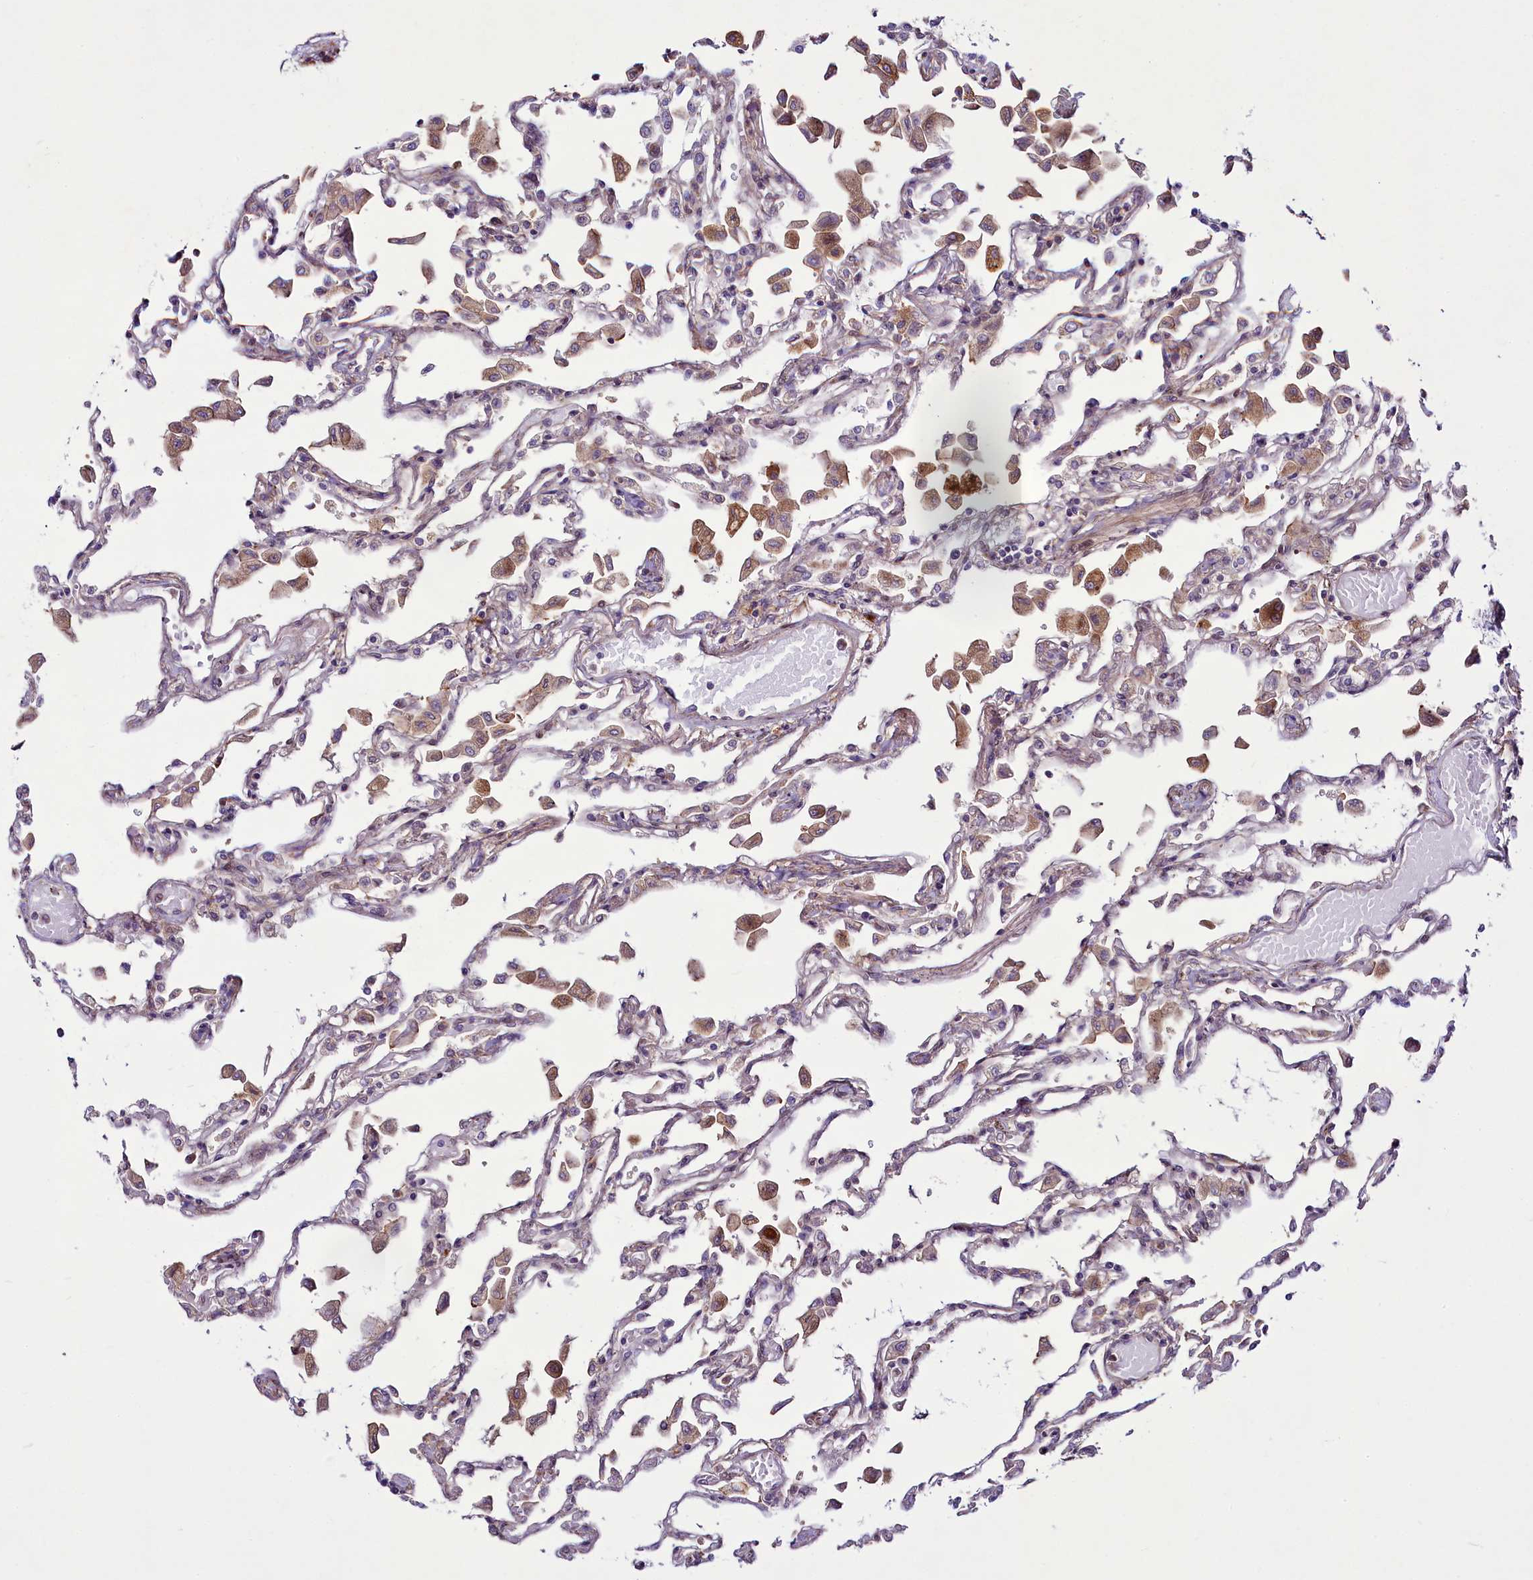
{"staining": {"intensity": "negative", "quantity": "none", "location": "none"}, "tissue": "lung", "cell_type": "Alveolar cells", "image_type": "normal", "snomed": [{"axis": "morphology", "description": "Normal tissue, NOS"}, {"axis": "topography", "description": "Bronchus"}, {"axis": "topography", "description": "Lung"}], "caption": "Benign lung was stained to show a protein in brown. There is no significant positivity in alveolar cells.", "gene": "RSBN1", "patient": {"sex": "female", "age": 49}}